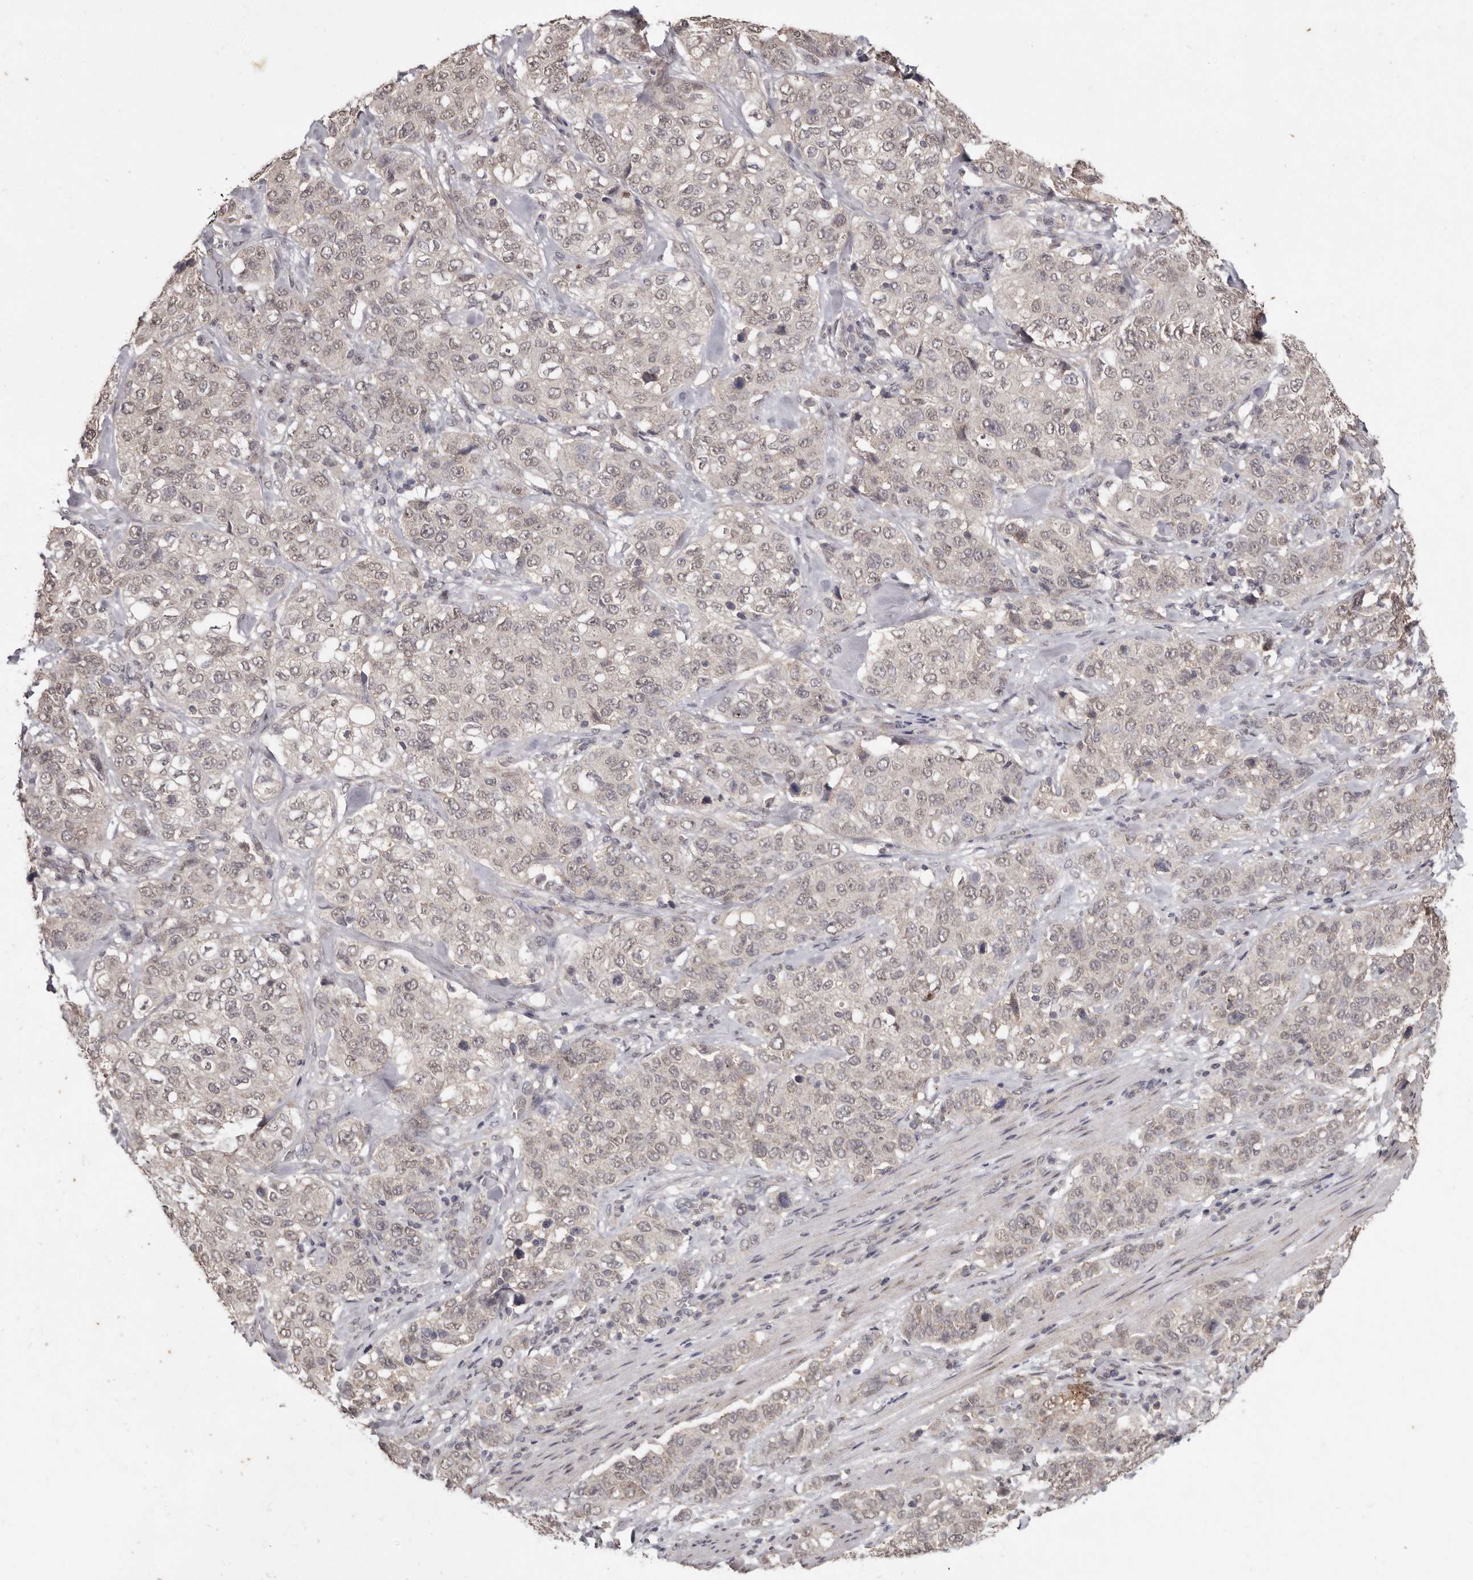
{"staining": {"intensity": "weak", "quantity": ">75%", "location": "nuclear"}, "tissue": "stomach cancer", "cell_type": "Tumor cells", "image_type": "cancer", "snomed": [{"axis": "morphology", "description": "Adenocarcinoma, NOS"}, {"axis": "topography", "description": "Stomach"}], "caption": "Brown immunohistochemical staining in human adenocarcinoma (stomach) shows weak nuclear expression in about >75% of tumor cells.", "gene": "LINGO2", "patient": {"sex": "male", "age": 48}}